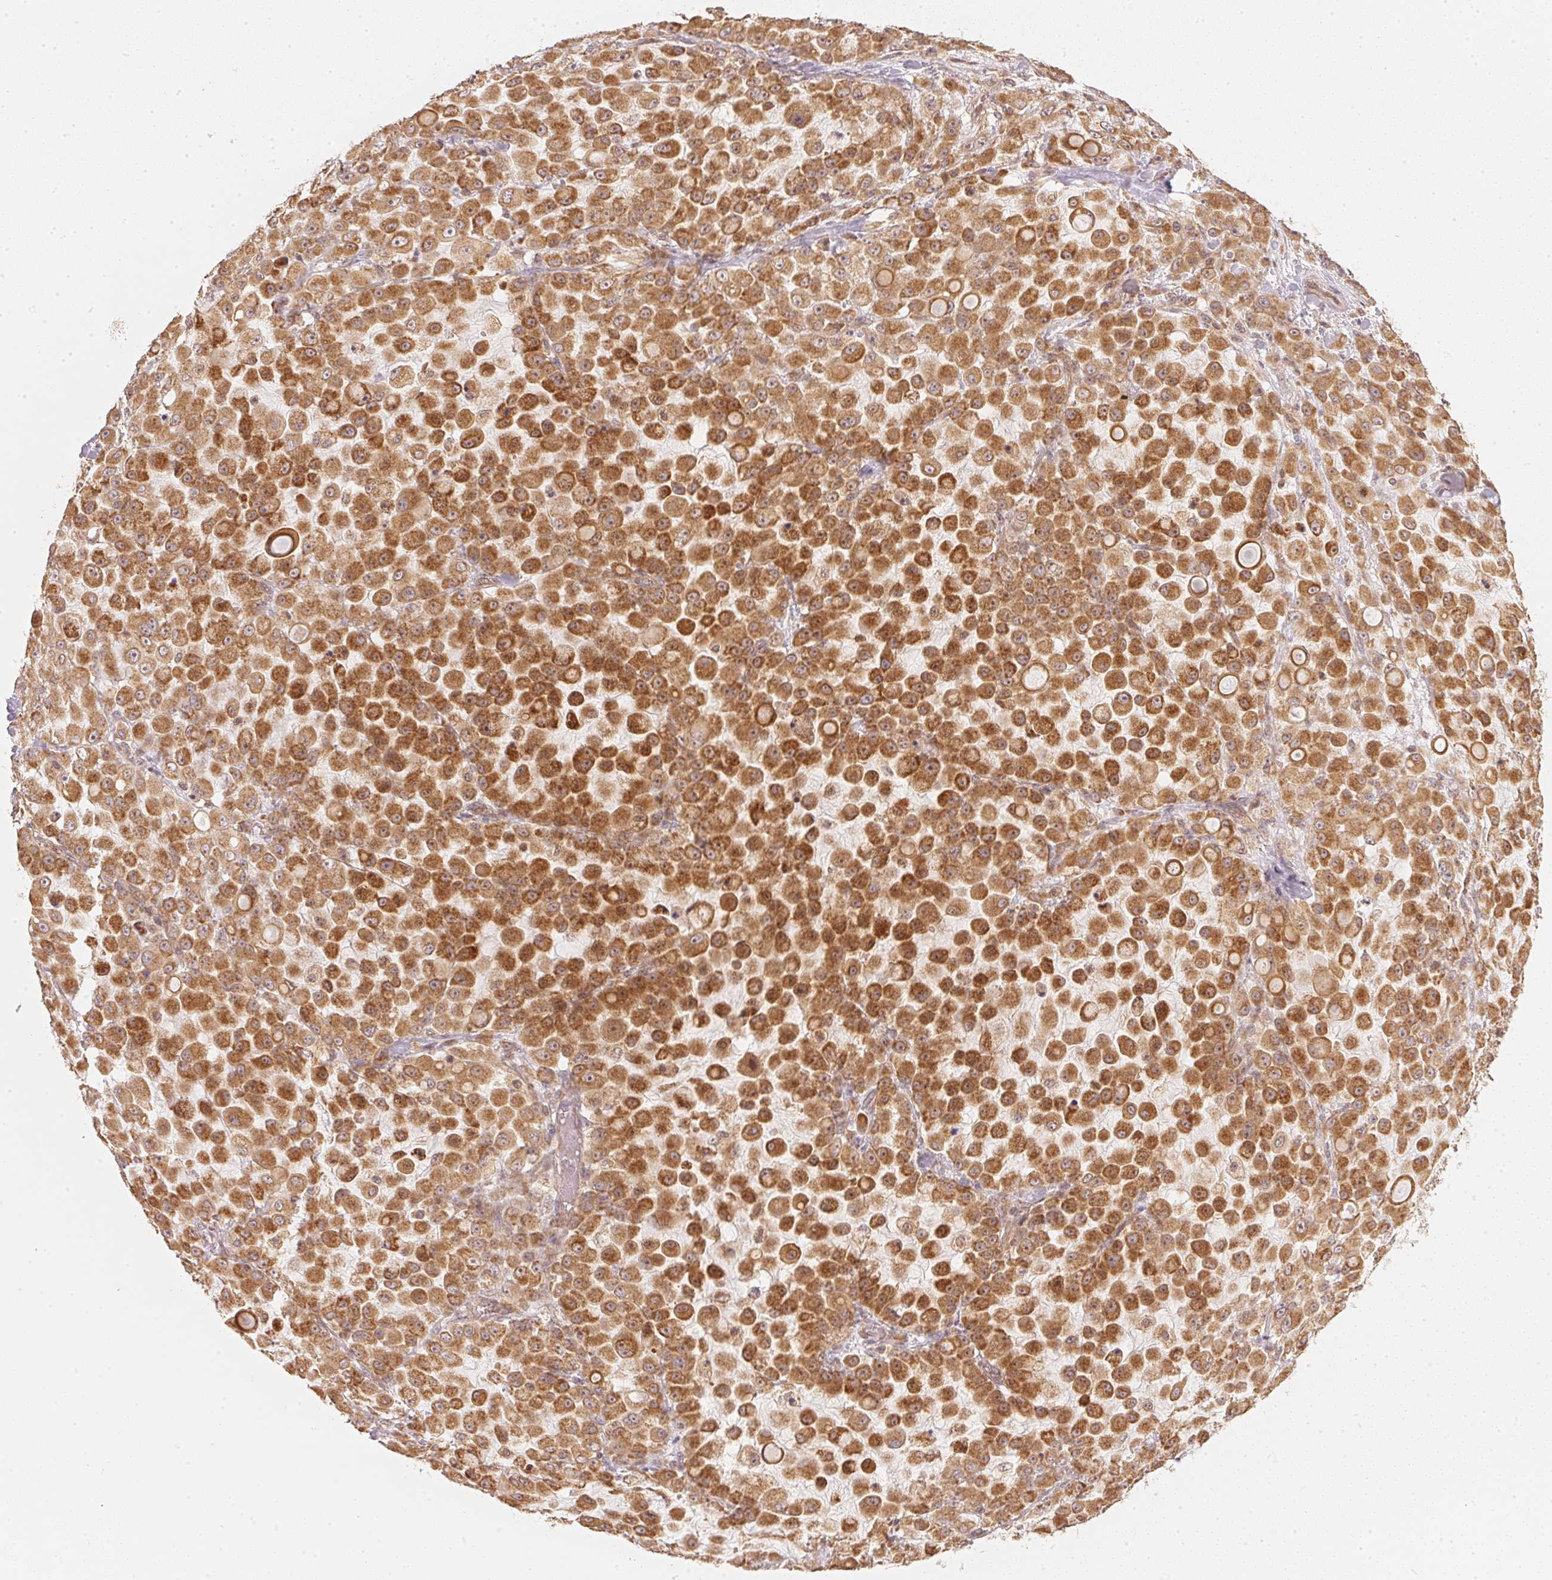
{"staining": {"intensity": "strong", "quantity": ">75%", "location": "cytoplasmic/membranous,nuclear"}, "tissue": "stomach cancer", "cell_type": "Tumor cells", "image_type": "cancer", "snomed": [{"axis": "morphology", "description": "Adenocarcinoma, NOS"}, {"axis": "topography", "description": "Stomach"}], "caption": "Brown immunohistochemical staining in stomach cancer (adenocarcinoma) demonstrates strong cytoplasmic/membranous and nuclear positivity in approximately >75% of tumor cells.", "gene": "WDR54", "patient": {"sex": "female", "age": 76}}